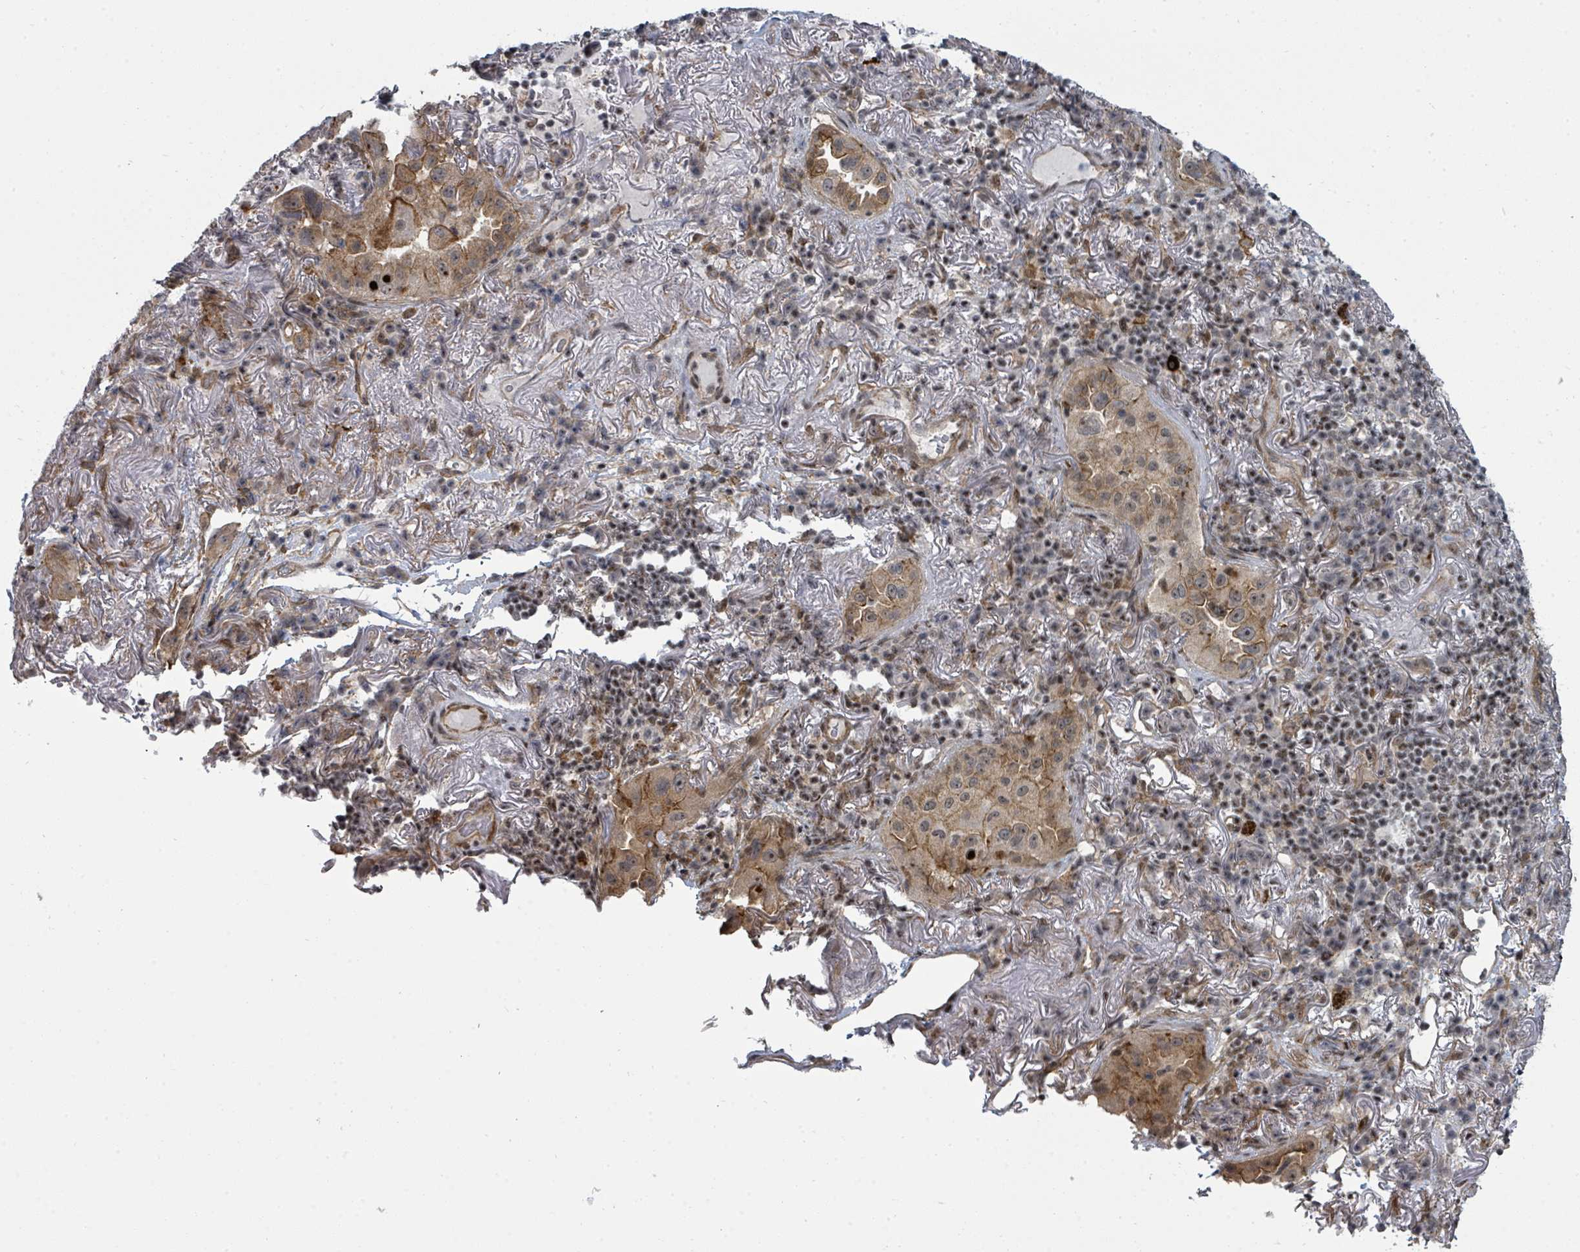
{"staining": {"intensity": "moderate", "quantity": "25%-75%", "location": "cytoplasmic/membranous"}, "tissue": "lung cancer", "cell_type": "Tumor cells", "image_type": "cancer", "snomed": [{"axis": "morphology", "description": "Adenocarcinoma, NOS"}, {"axis": "topography", "description": "Lung"}], "caption": "An image of human lung cancer stained for a protein displays moderate cytoplasmic/membranous brown staining in tumor cells.", "gene": "PSMG2", "patient": {"sex": "female", "age": 69}}